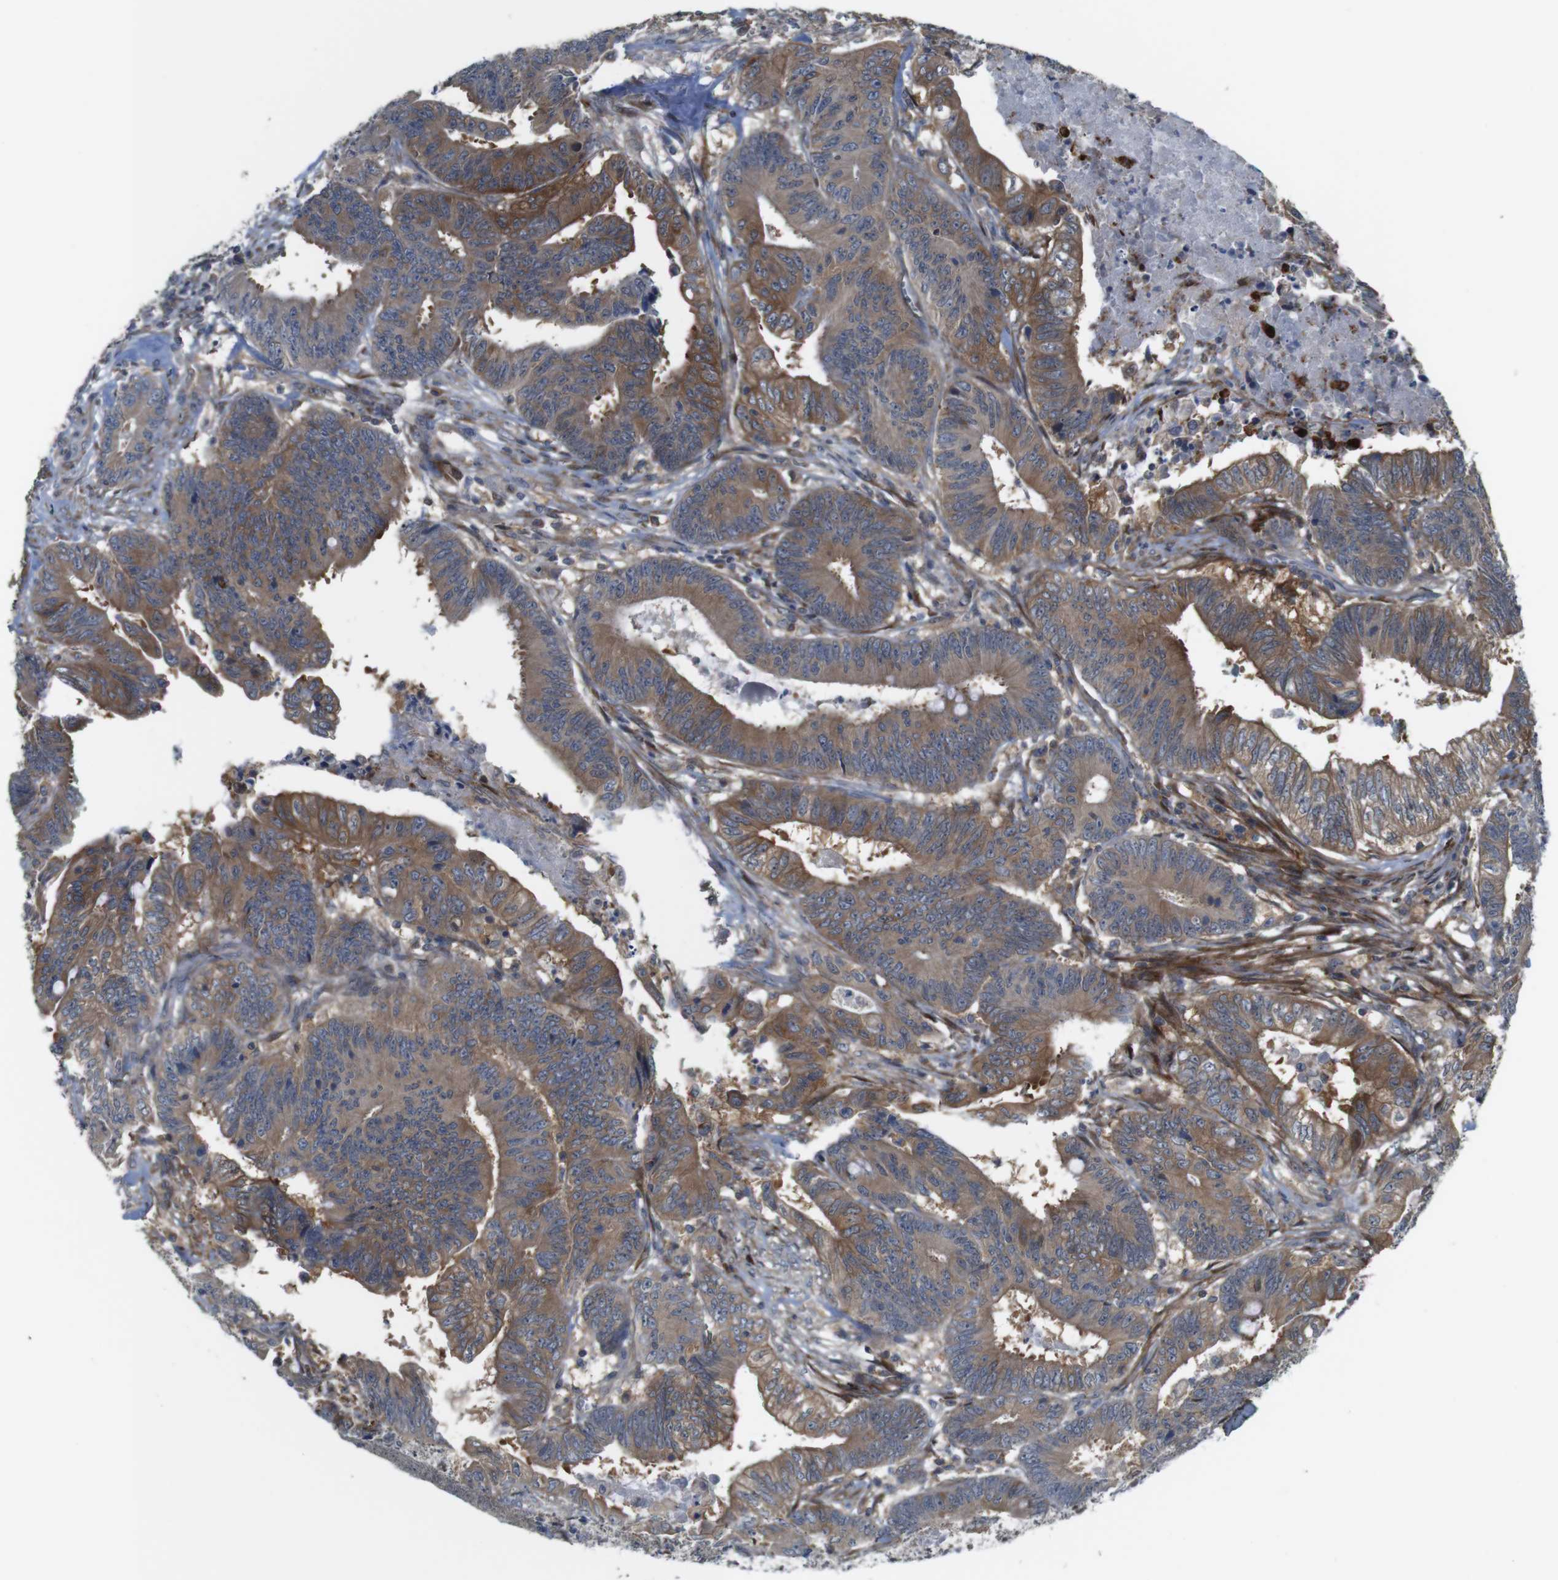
{"staining": {"intensity": "moderate", "quantity": ">75%", "location": "cytoplasmic/membranous"}, "tissue": "colorectal cancer", "cell_type": "Tumor cells", "image_type": "cancer", "snomed": [{"axis": "morphology", "description": "Adenocarcinoma, NOS"}, {"axis": "topography", "description": "Colon"}], "caption": "Moderate cytoplasmic/membranous protein expression is seen in approximately >75% of tumor cells in colorectal cancer (adenocarcinoma).", "gene": "PCOLCE2", "patient": {"sex": "male", "age": 45}}